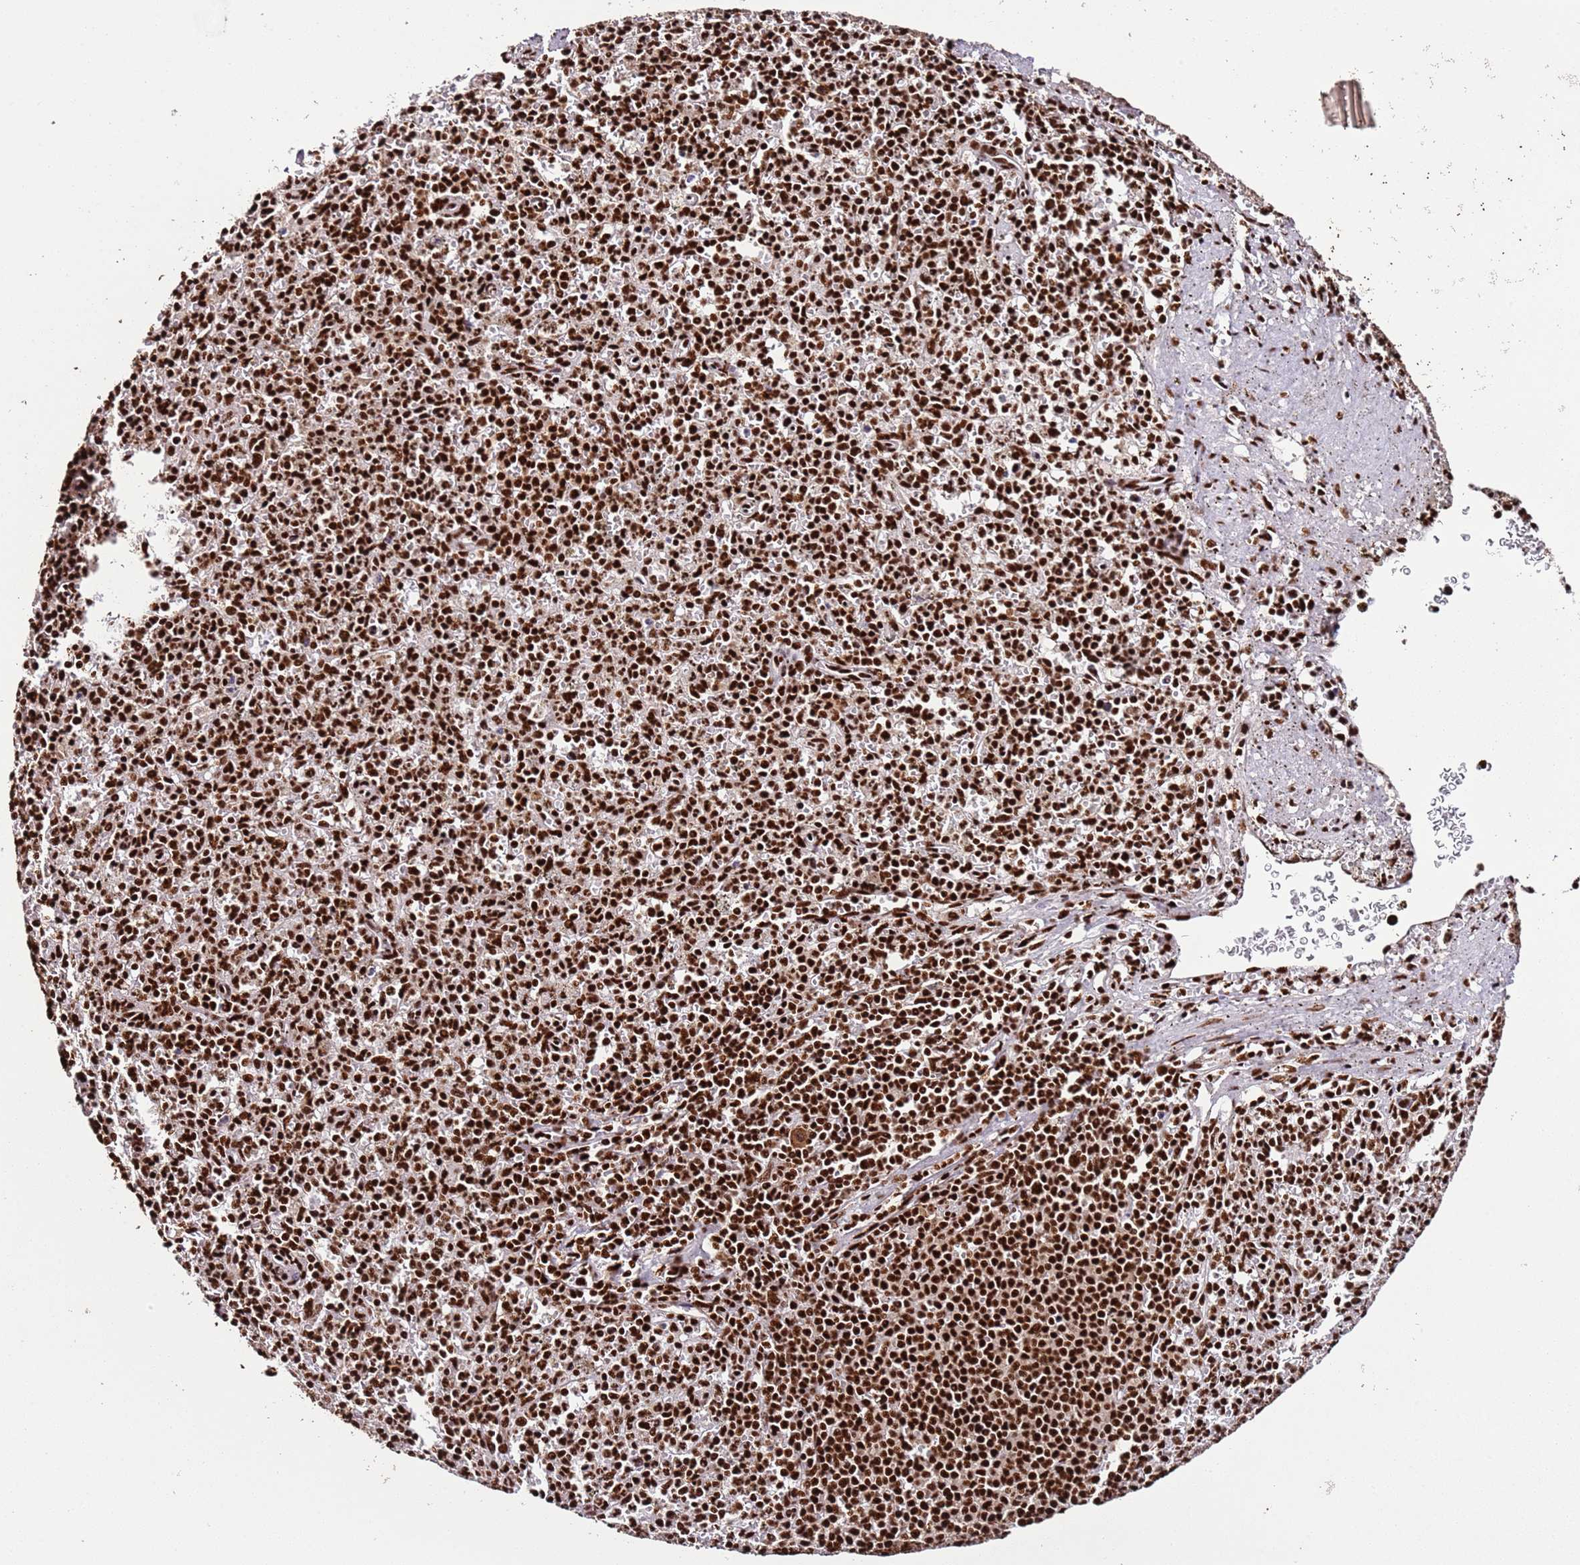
{"staining": {"intensity": "strong", "quantity": ">75%", "location": "nuclear"}, "tissue": "spleen", "cell_type": "Cells in red pulp", "image_type": "normal", "snomed": [{"axis": "morphology", "description": "Normal tissue, NOS"}, {"axis": "topography", "description": "Spleen"}], "caption": "This is an image of IHC staining of unremarkable spleen, which shows strong staining in the nuclear of cells in red pulp.", "gene": "C6orf226", "patient": {"sex": "male", "age": 72}}